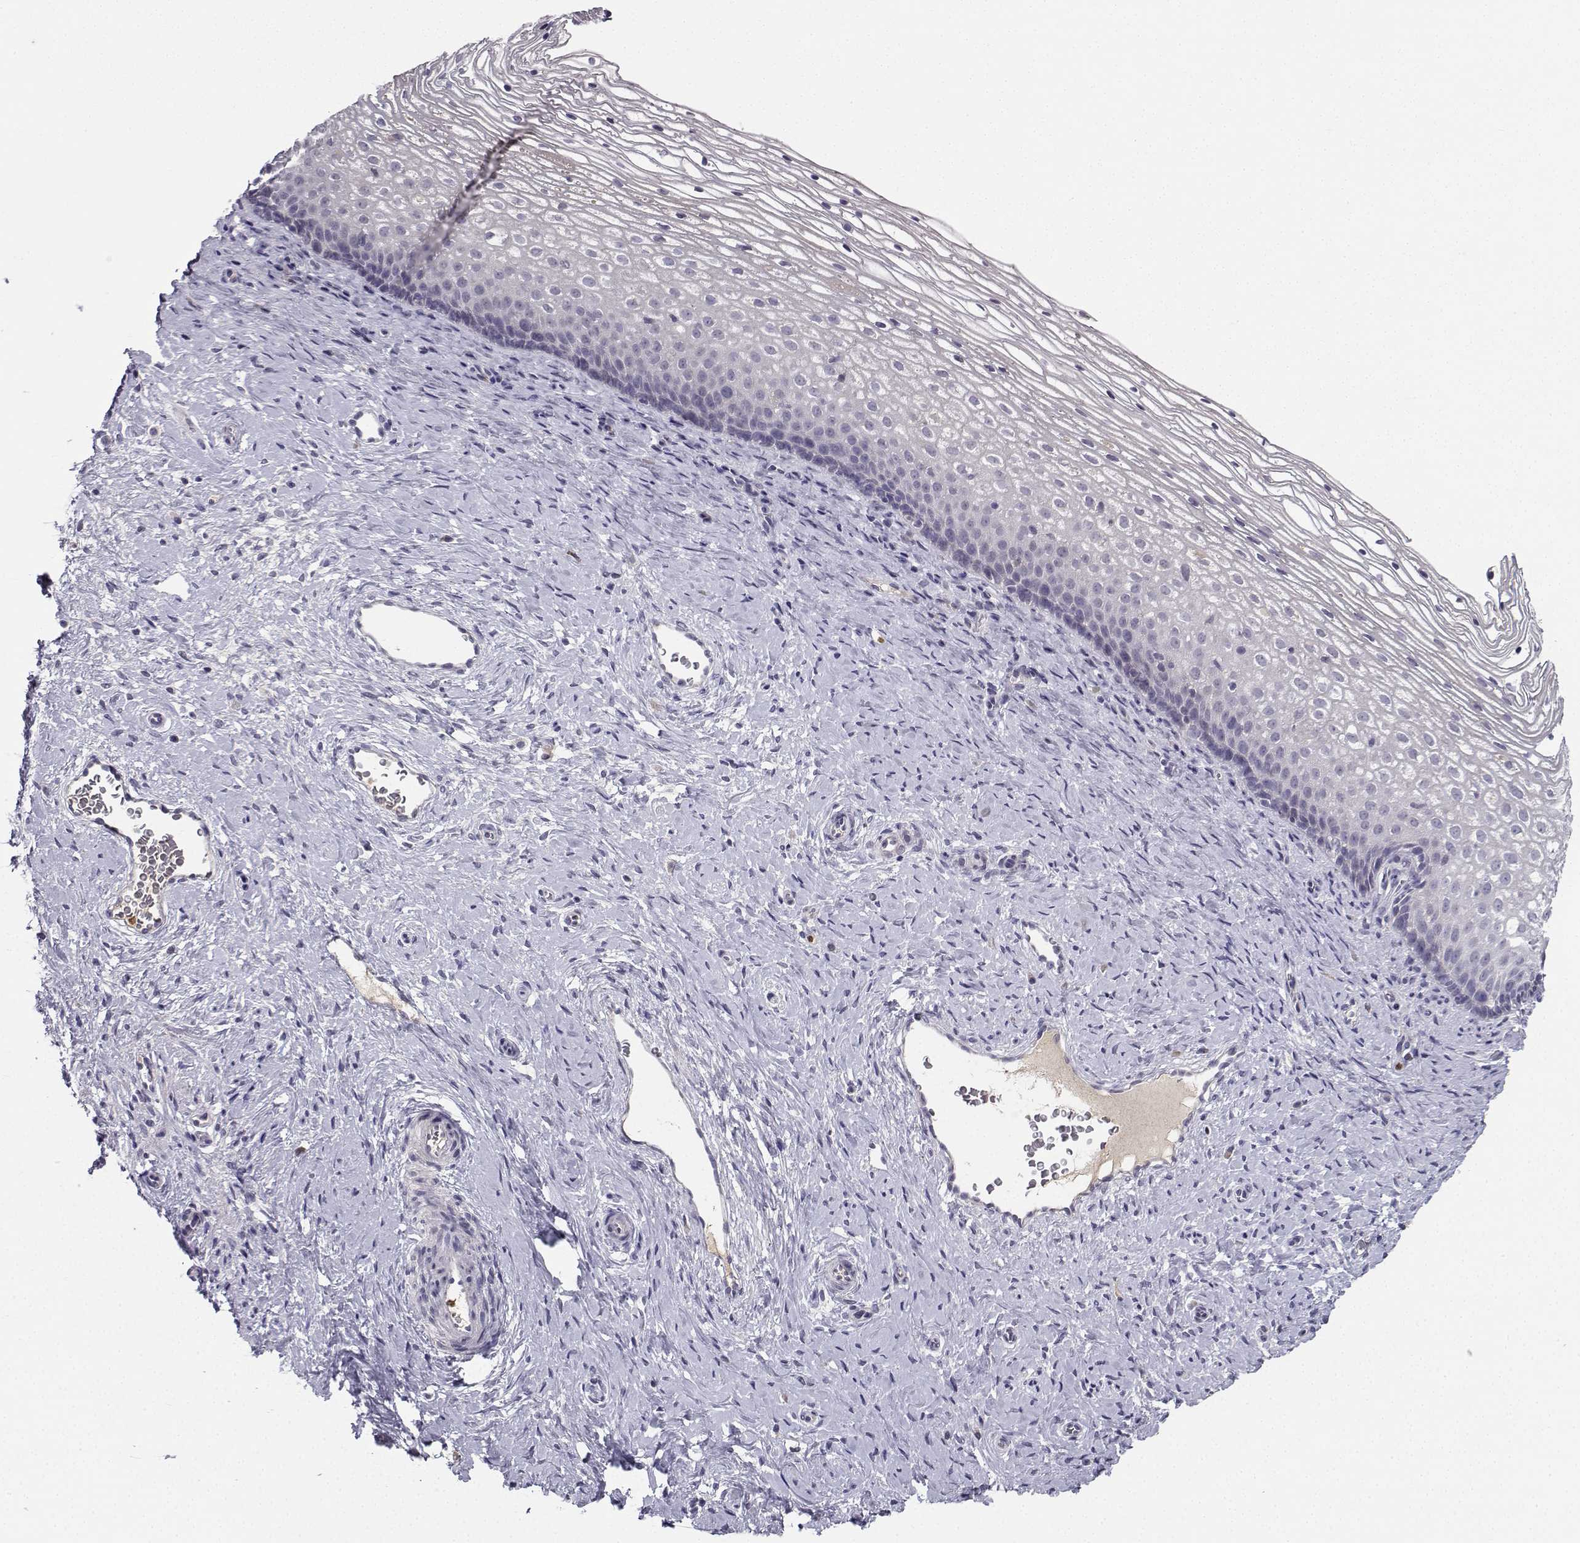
{"staining": {"intensity": "negative", "quantity": "none", "location": "none"}, "tissue": "cervix", "cell_type": "Glandular cells", "image_type": "normal", "snomed": [{"axis": "morphology", "description": "Normal tissue, NOS"}, {"axis": "topography", "description": "Cervix"}], "caption": "High magnification brightfield microscopy of unremarkable cervix stained with DAB (3,3'-diaminobenzidine) (brown) and counterstained with hematoxylin (blue): glandular cells show no significant staining. The staining is performed using DAB (3,3'-diaminobenzidine) brown chromogen with nuclei counter-stained in using hematoxylin.", "gene": "CALY", "patient": {"sex": "female", "age": 34}}